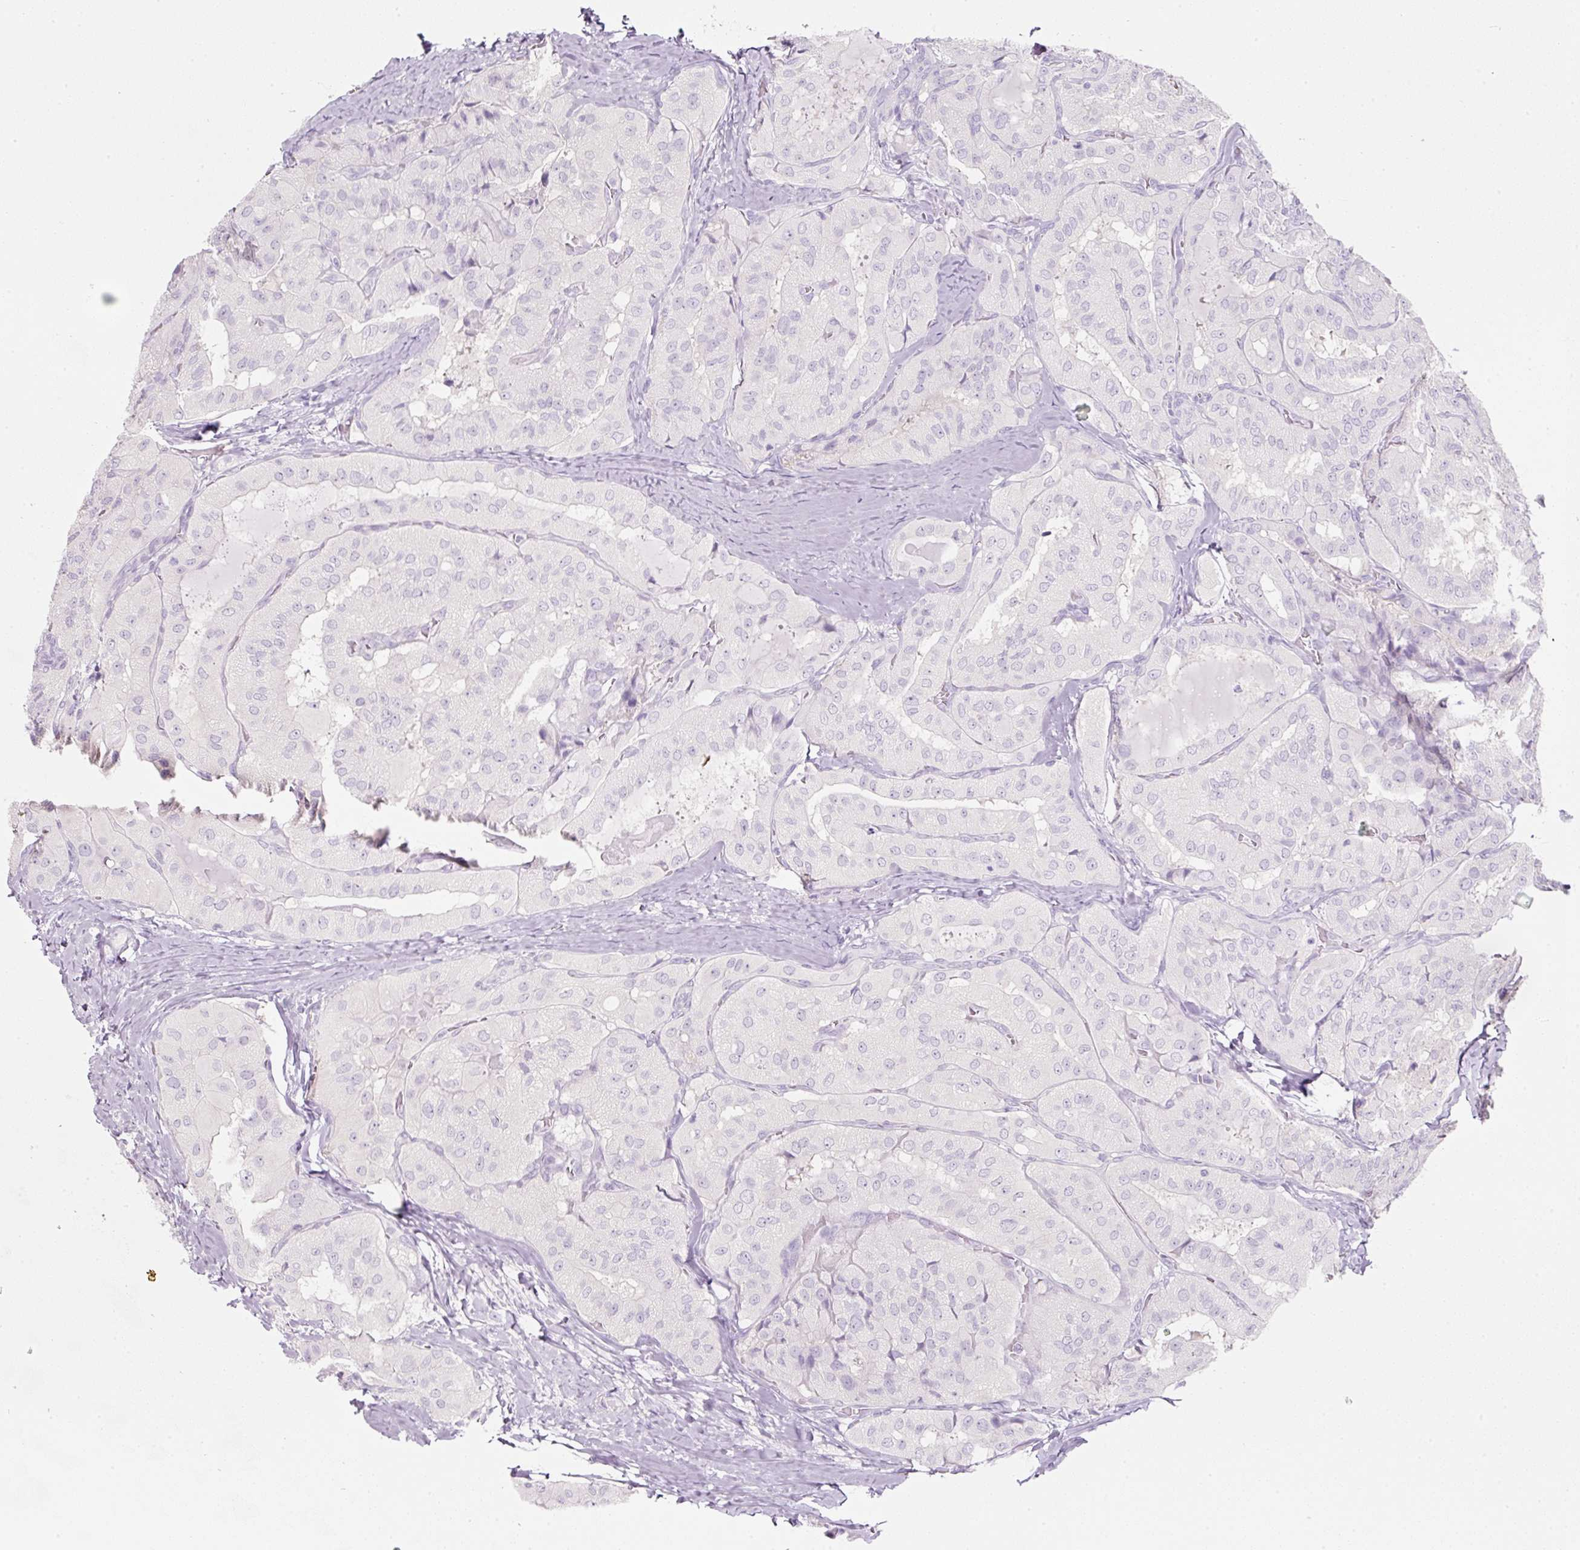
{"staining": {"intensity": "negative", "quantity": "none", "location": "none"}, "tissue": "thyroid cancer", "cell_type": "Tumor cells", "image_type": "cancer", "snomed": [{"axis": "morphology", "description": "Normal tissue, NOS"}, {"axis": "morphology", "description": "Papillary adenocarcinoma, NOS"}, {"axis": "topography", "description": "Thyroid gland"}], "caption": "Human thyroid papillary adenocarcinoma stained for a protein using immunohistochemistry (IHC) reveals no positivity in tumor cells.", "gene": "SLC2A2", "patient": {"sex": "female", "age": 59}}